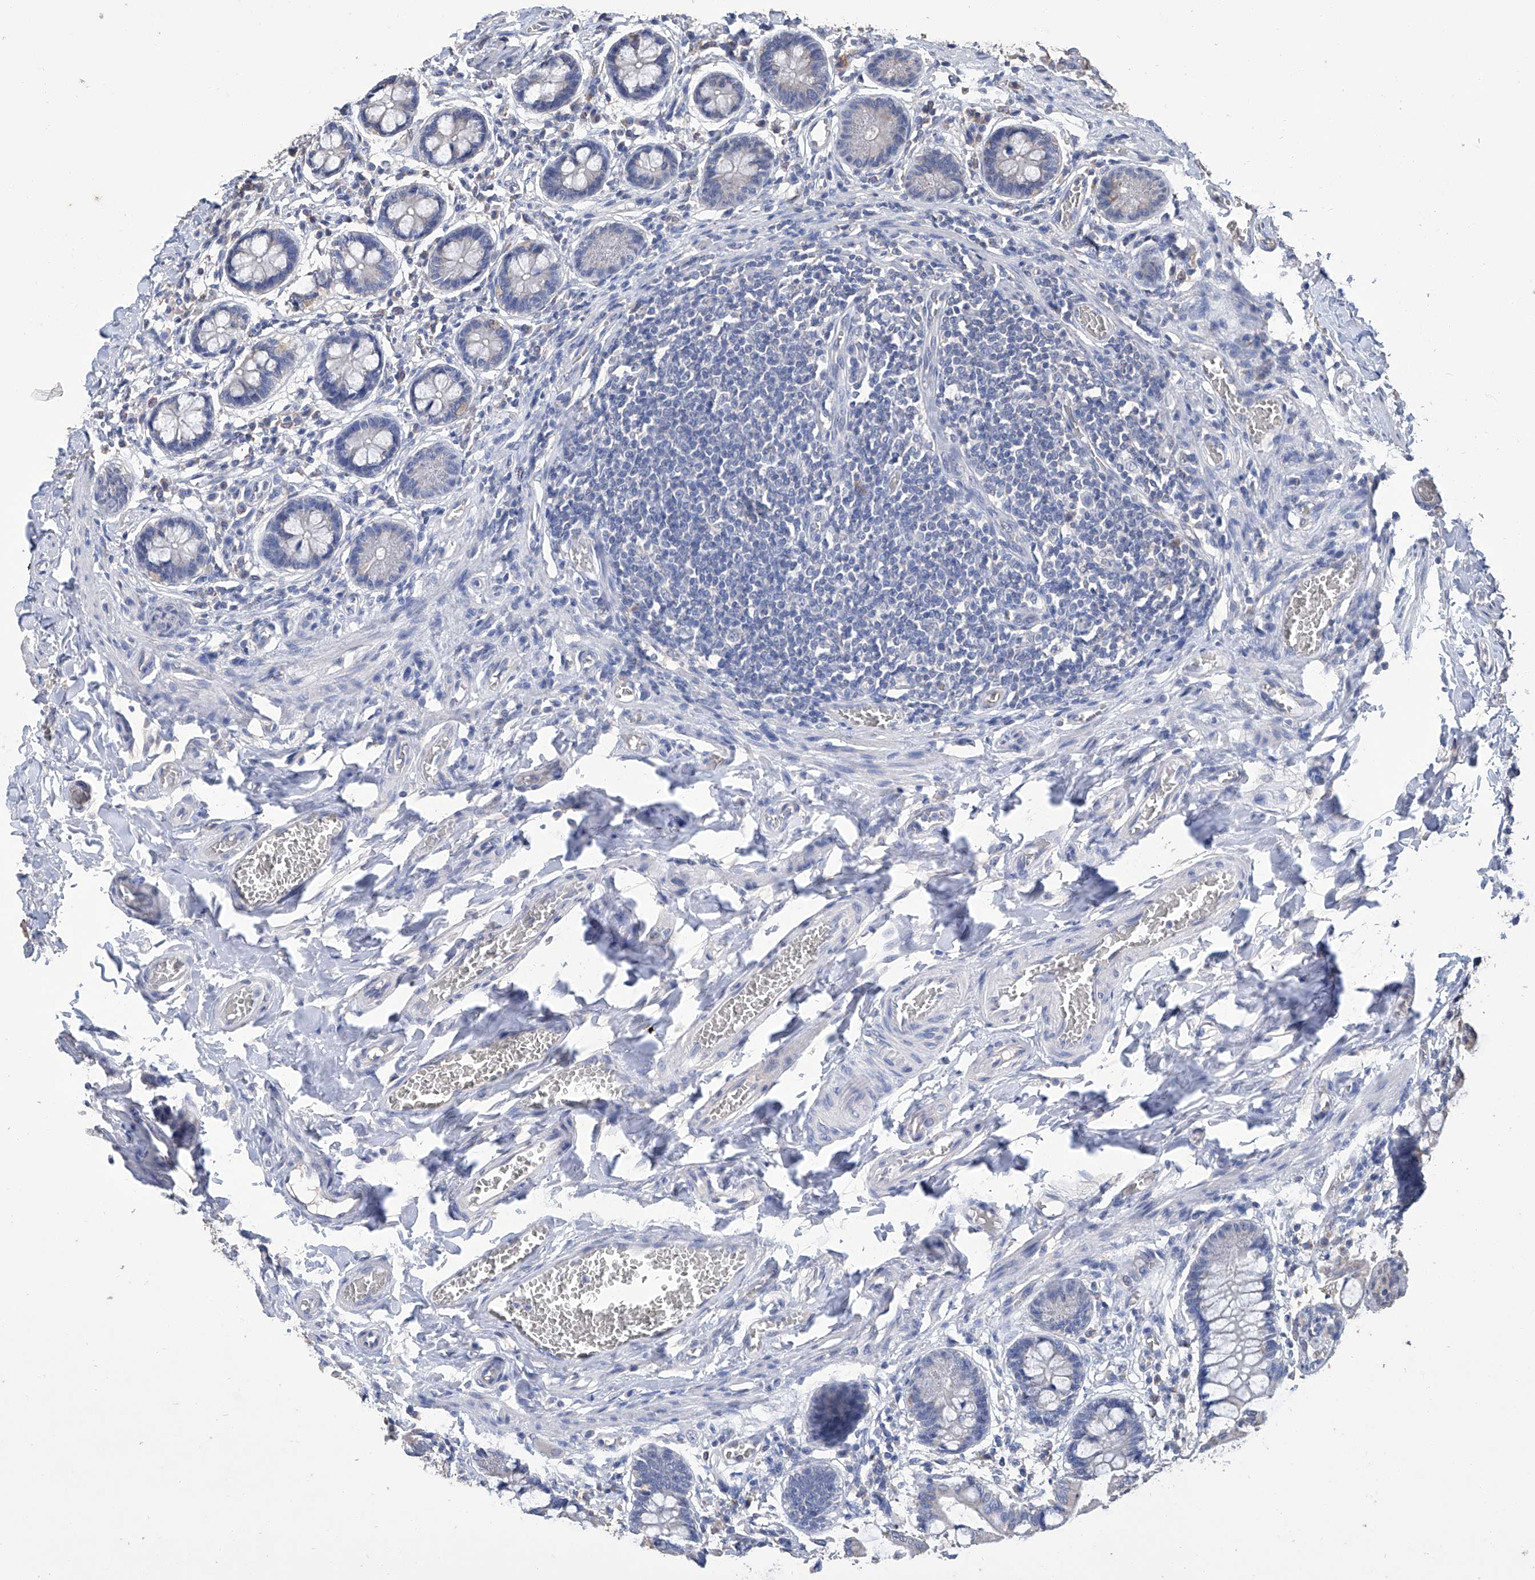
{"staining": {"intensity": "negative", "quantity": "none", "location": "none"}, "tissue": "small intestine", "cell_type": "Glandular cells", "image_type": "normal", "snomed": [{"axis": "morphology", "description": "Normal tissue, NOS"}, {"axis": "topography", "description": "Small intestine"}], "caption": "IHC image of benign small intestine: human small intestine stained with DAB reveals no significant protein positivity in glandular cells.", "gene": "GPT", "patient": {"sex": "male", "age": 52}}